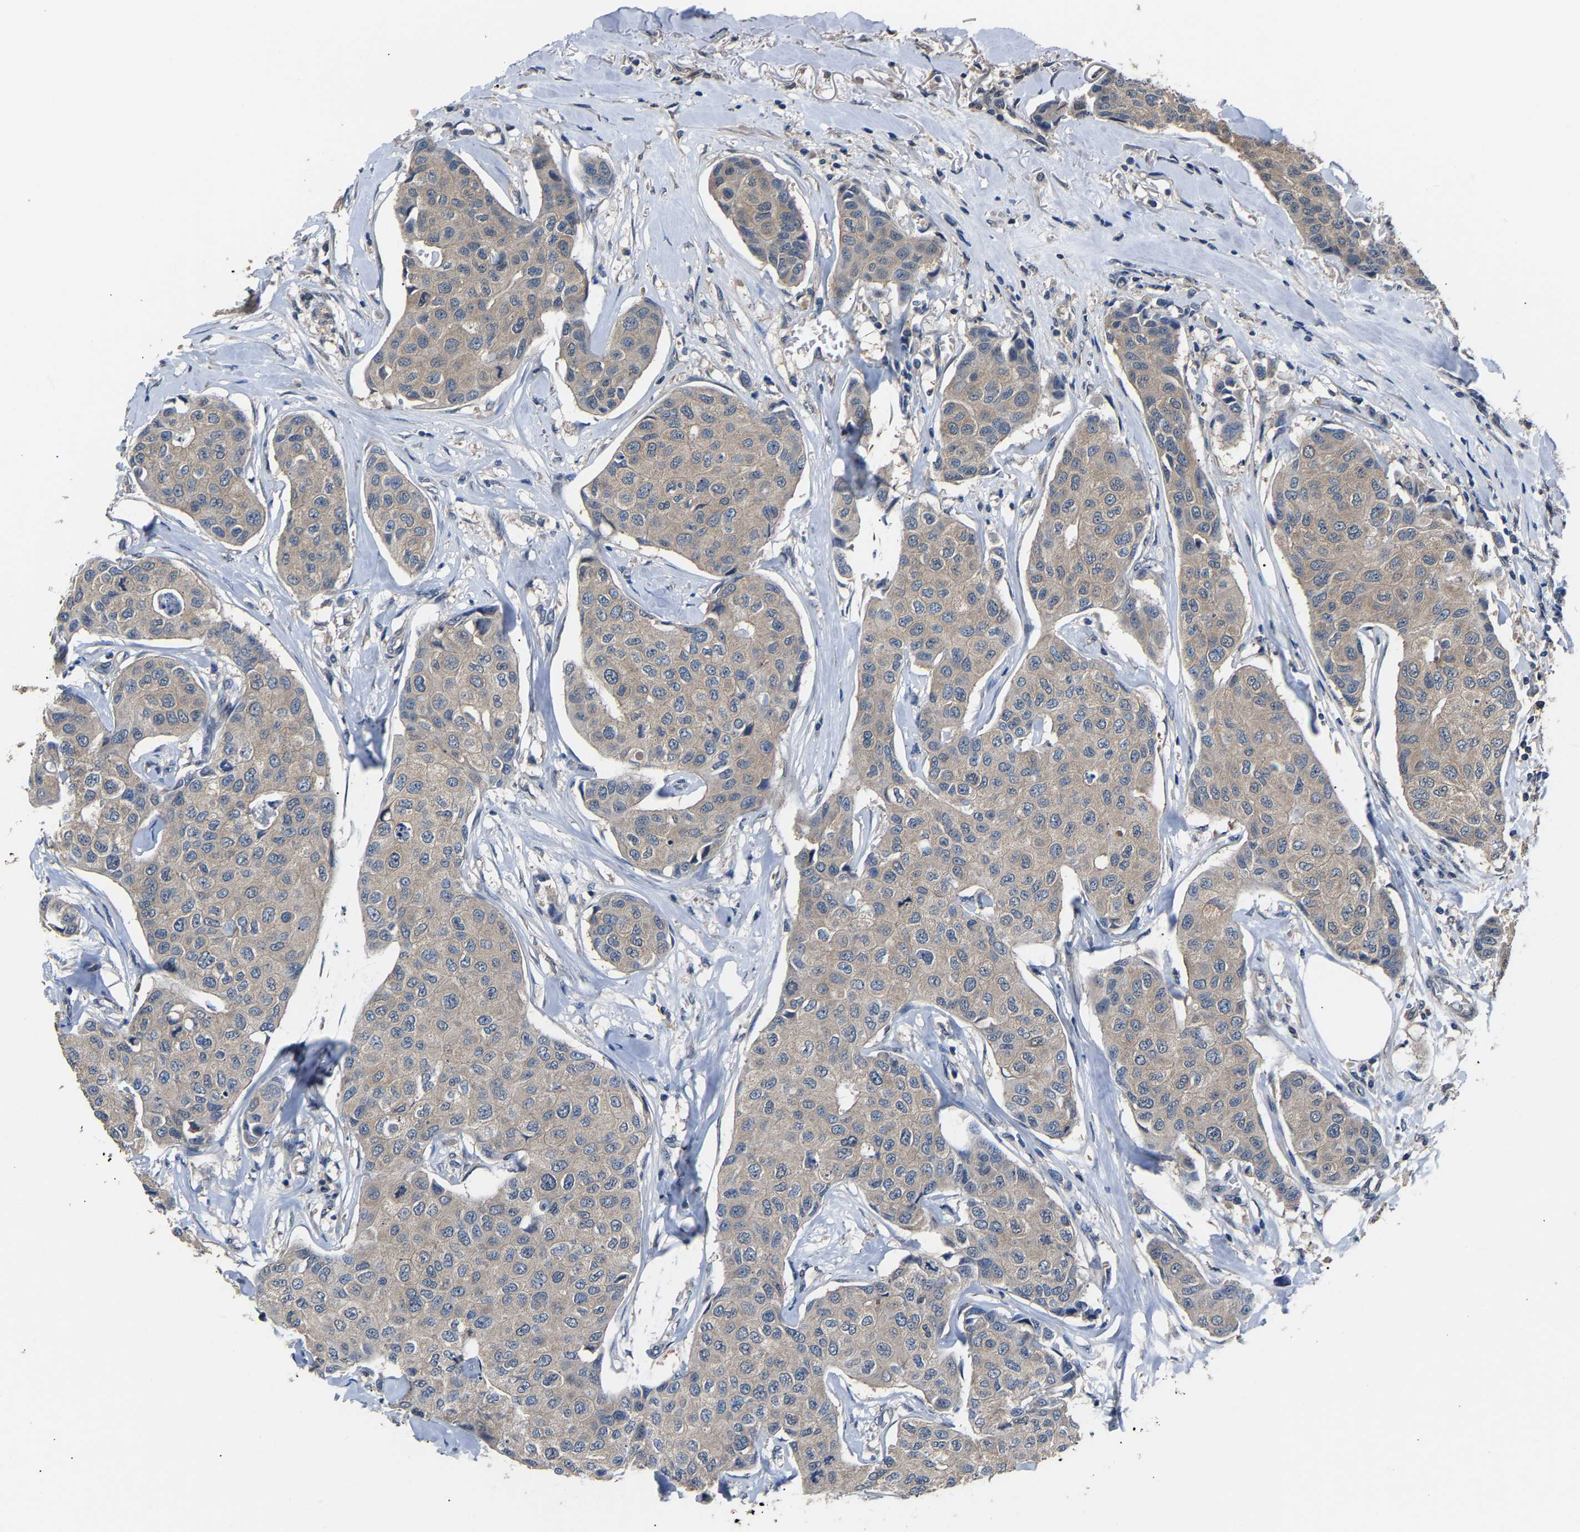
{"staining": {"intensity": "weak", "quantity": ">75%", "location": "cytoplasmic/membranous"}, "tissue": "breast cancer", "cell_type": "Tumor cells", "image_type": "cancer", "snomed": [{"axis": "morphology", "description": "Duct carcinoma"}, {"axis": "topography", "description": "Breast"}], "caption": "This image reveals immunohistochemistry staining of human breast invasive ductal carcinoma, with low weak cytoplasmic/membranous positivity in about >75% of tumor cells.", "gene": "ABCC9", "patient": {"sex": "female", "age": 80}}